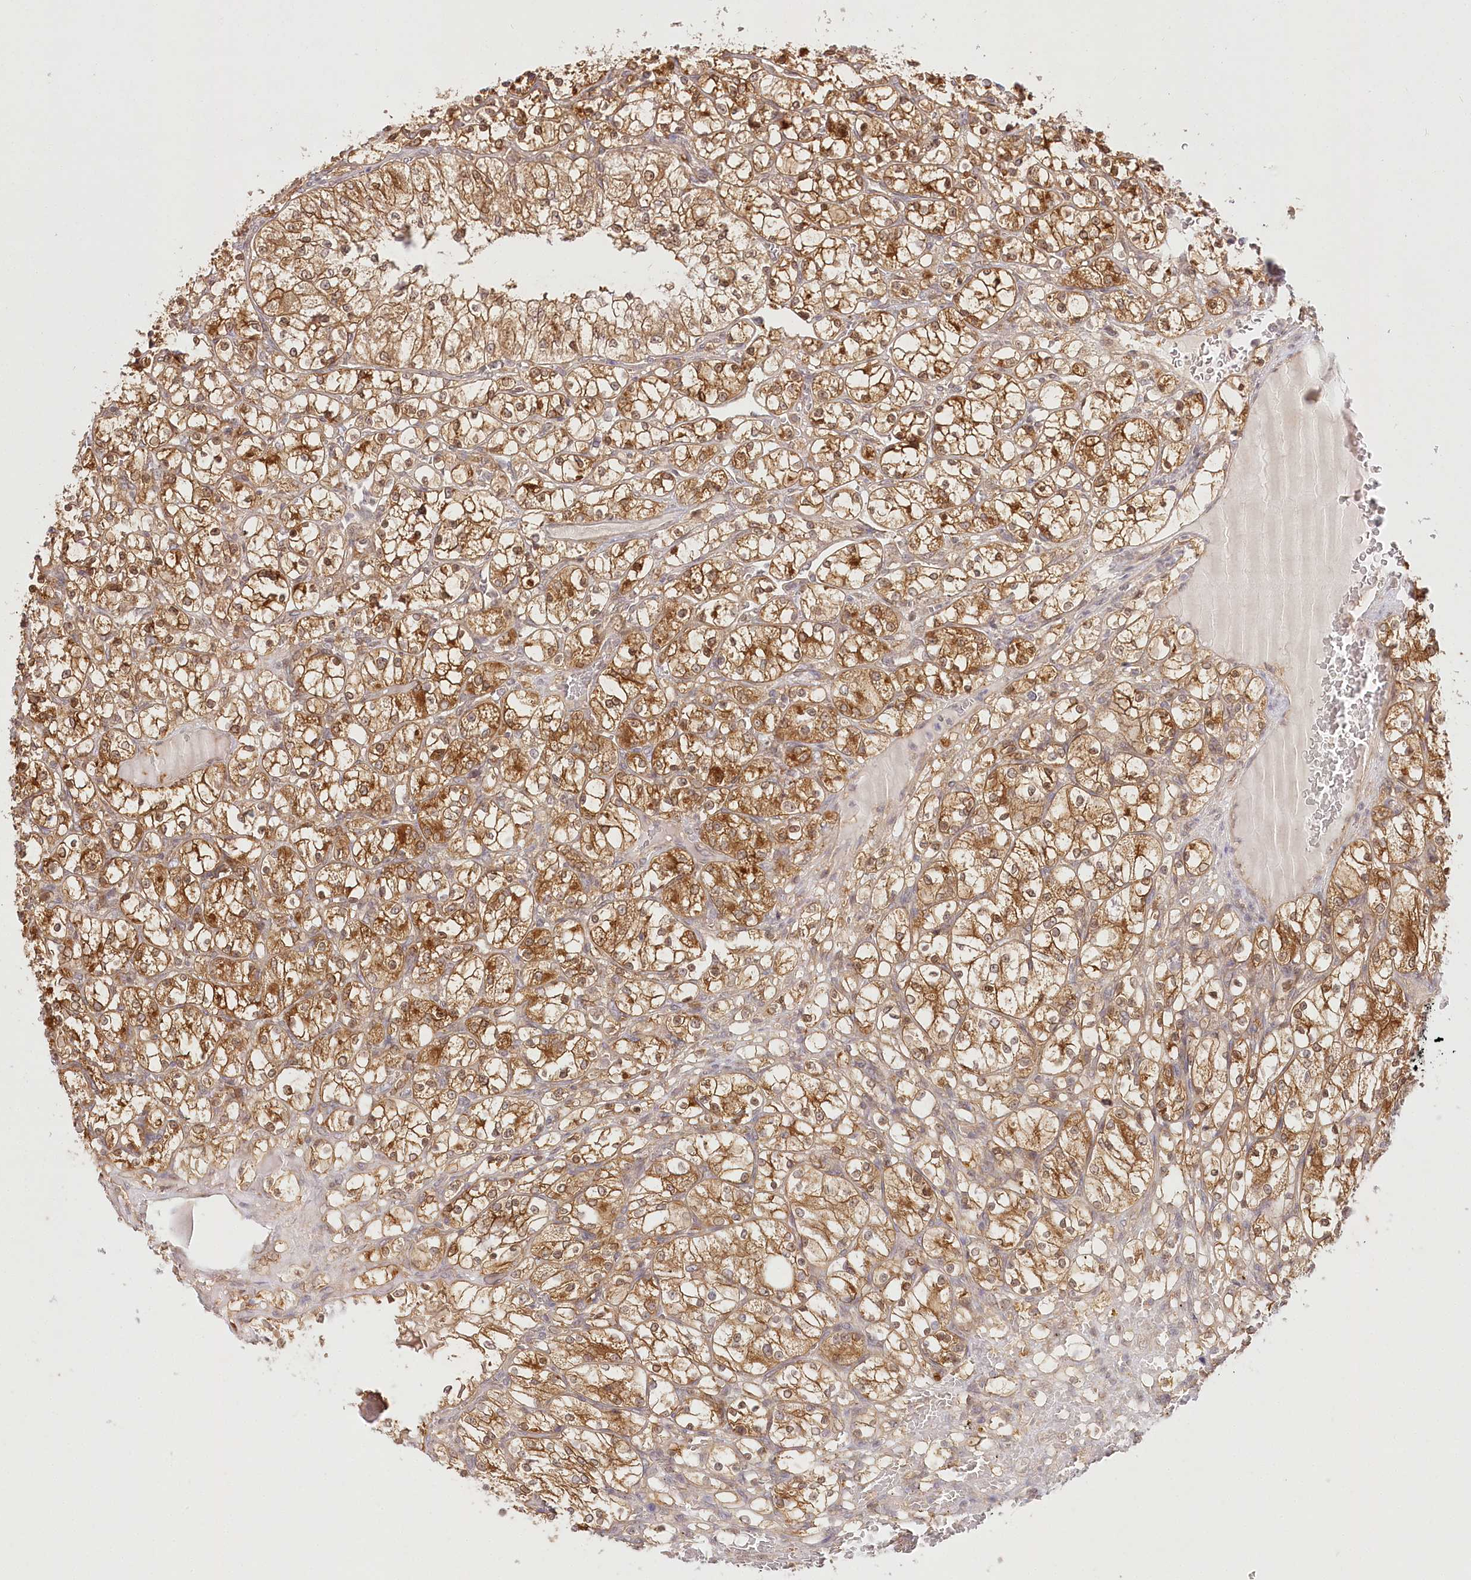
{"staining": {"intensity": "moderate", "quantity": ">75%", "location": "cytoplasmic/membranous"}, "tissue": "renal cancer", "cell_type": "Tumor cells", "image_type": "cancer", "snomed": [{"axis": "morphology", "description": "Adenocarcinoma, NOS"}, {"axis": "topography", "description": "Kidney"}], "caption": "This photomicrograph reveals adenocarcinoma (renal) stained with immunohistochemistry to label a protein in brown. The cytoplasmic/membranous of tumor cells show moderate positivity for the protein. Nuclei are counter-stained blue.", "gene": "INPP4B", "patient": {"sex": "female", "age": 69}}